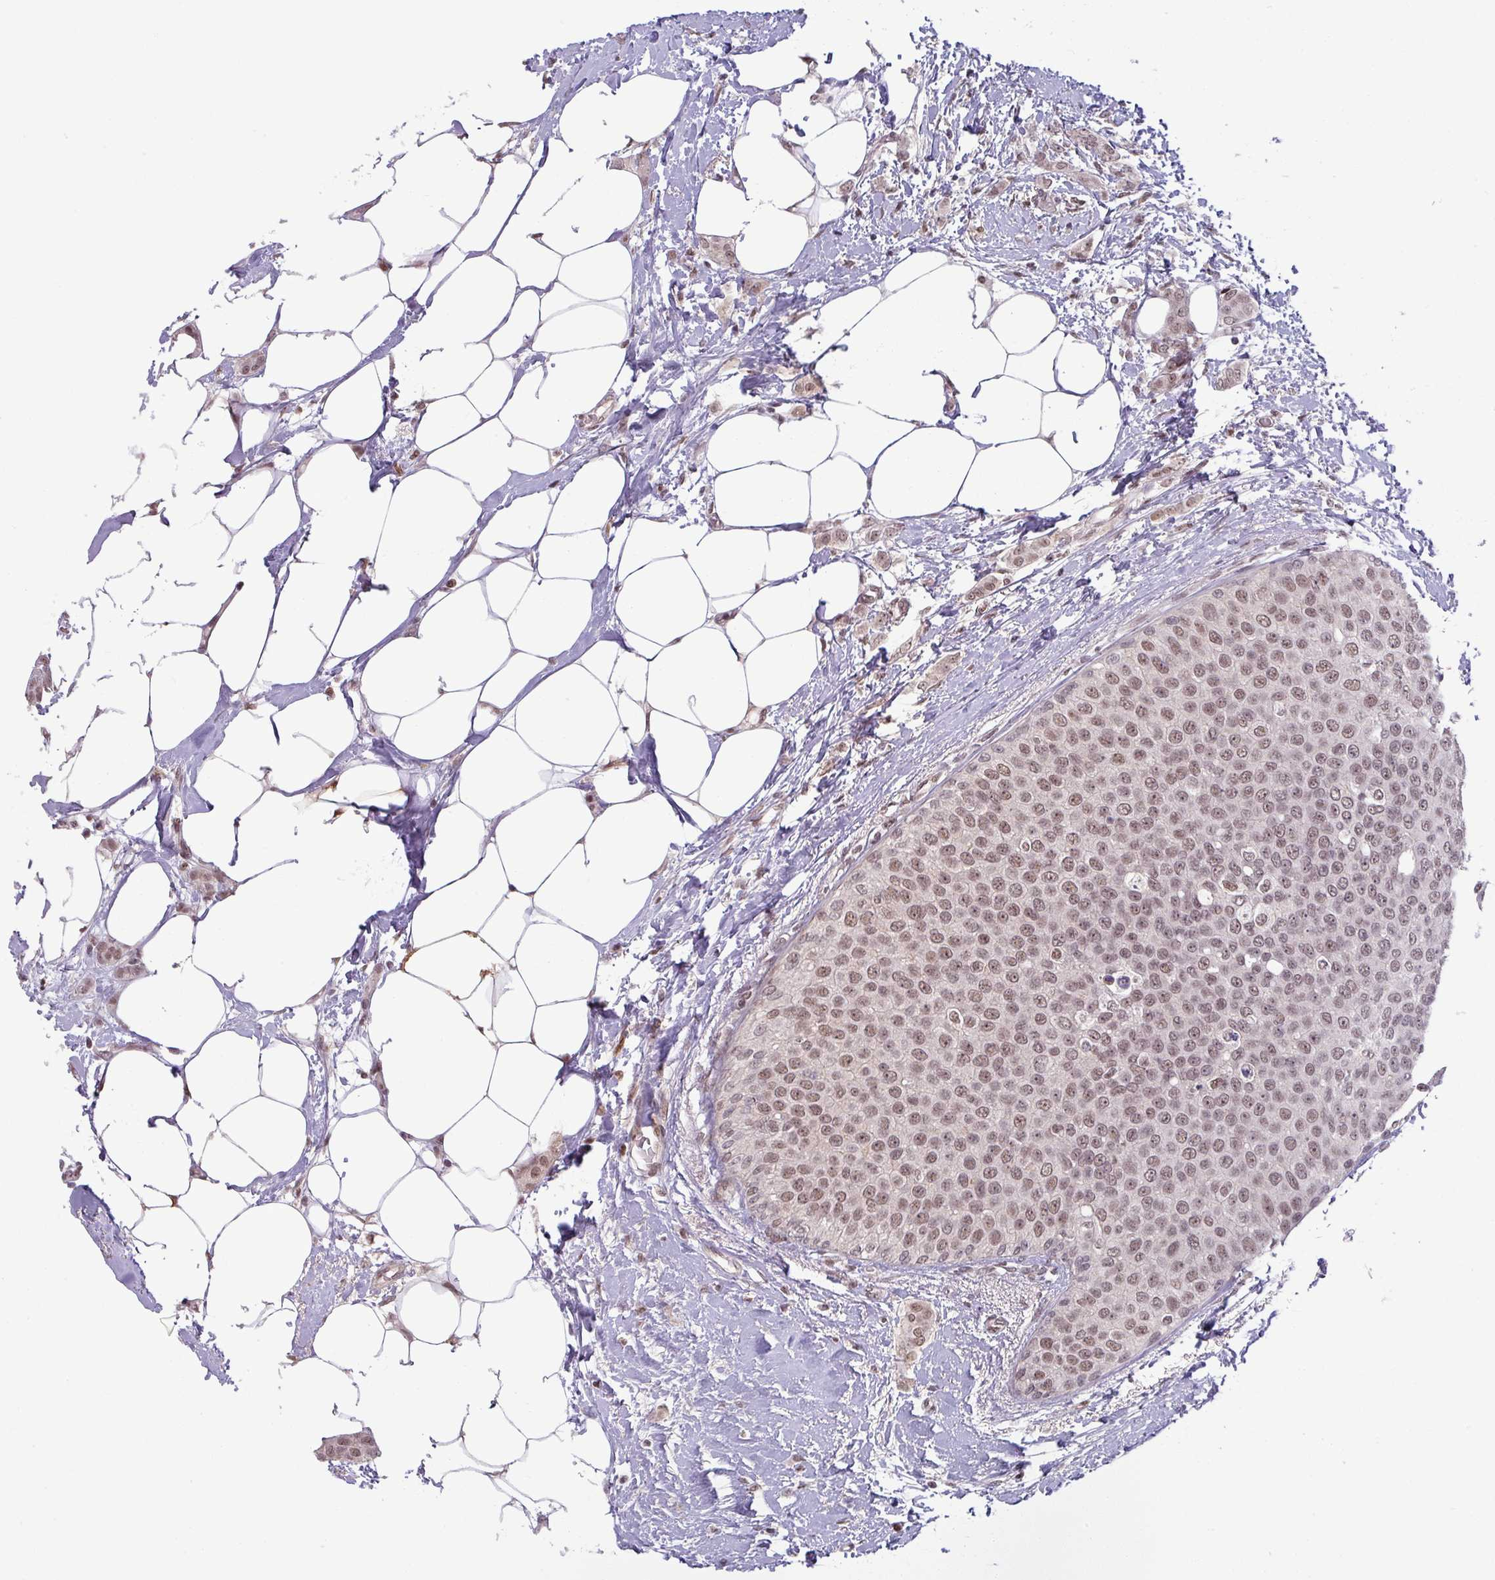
{"staining": {"intensity": "moderate", "quantity": ">75%", "location": "nuclear"}, "tissue": "breast cancer", "cell_type": "Tumor cells", "image_type": "cancer", "snomed": [{"axis": "morphology", "description": "Duct carcinoma"}, {"axis": "topography", "description": "Breast"}], "caption": "A micrograph of breast intraductal carcinoma stained for a protein reveals moderate nuclear brown staining in tumor cells. (Brightfield microscopy of DAB IHC at high magnification).", "gene": "PTPN20", "patient": {"sex": "female", "age": 72}}